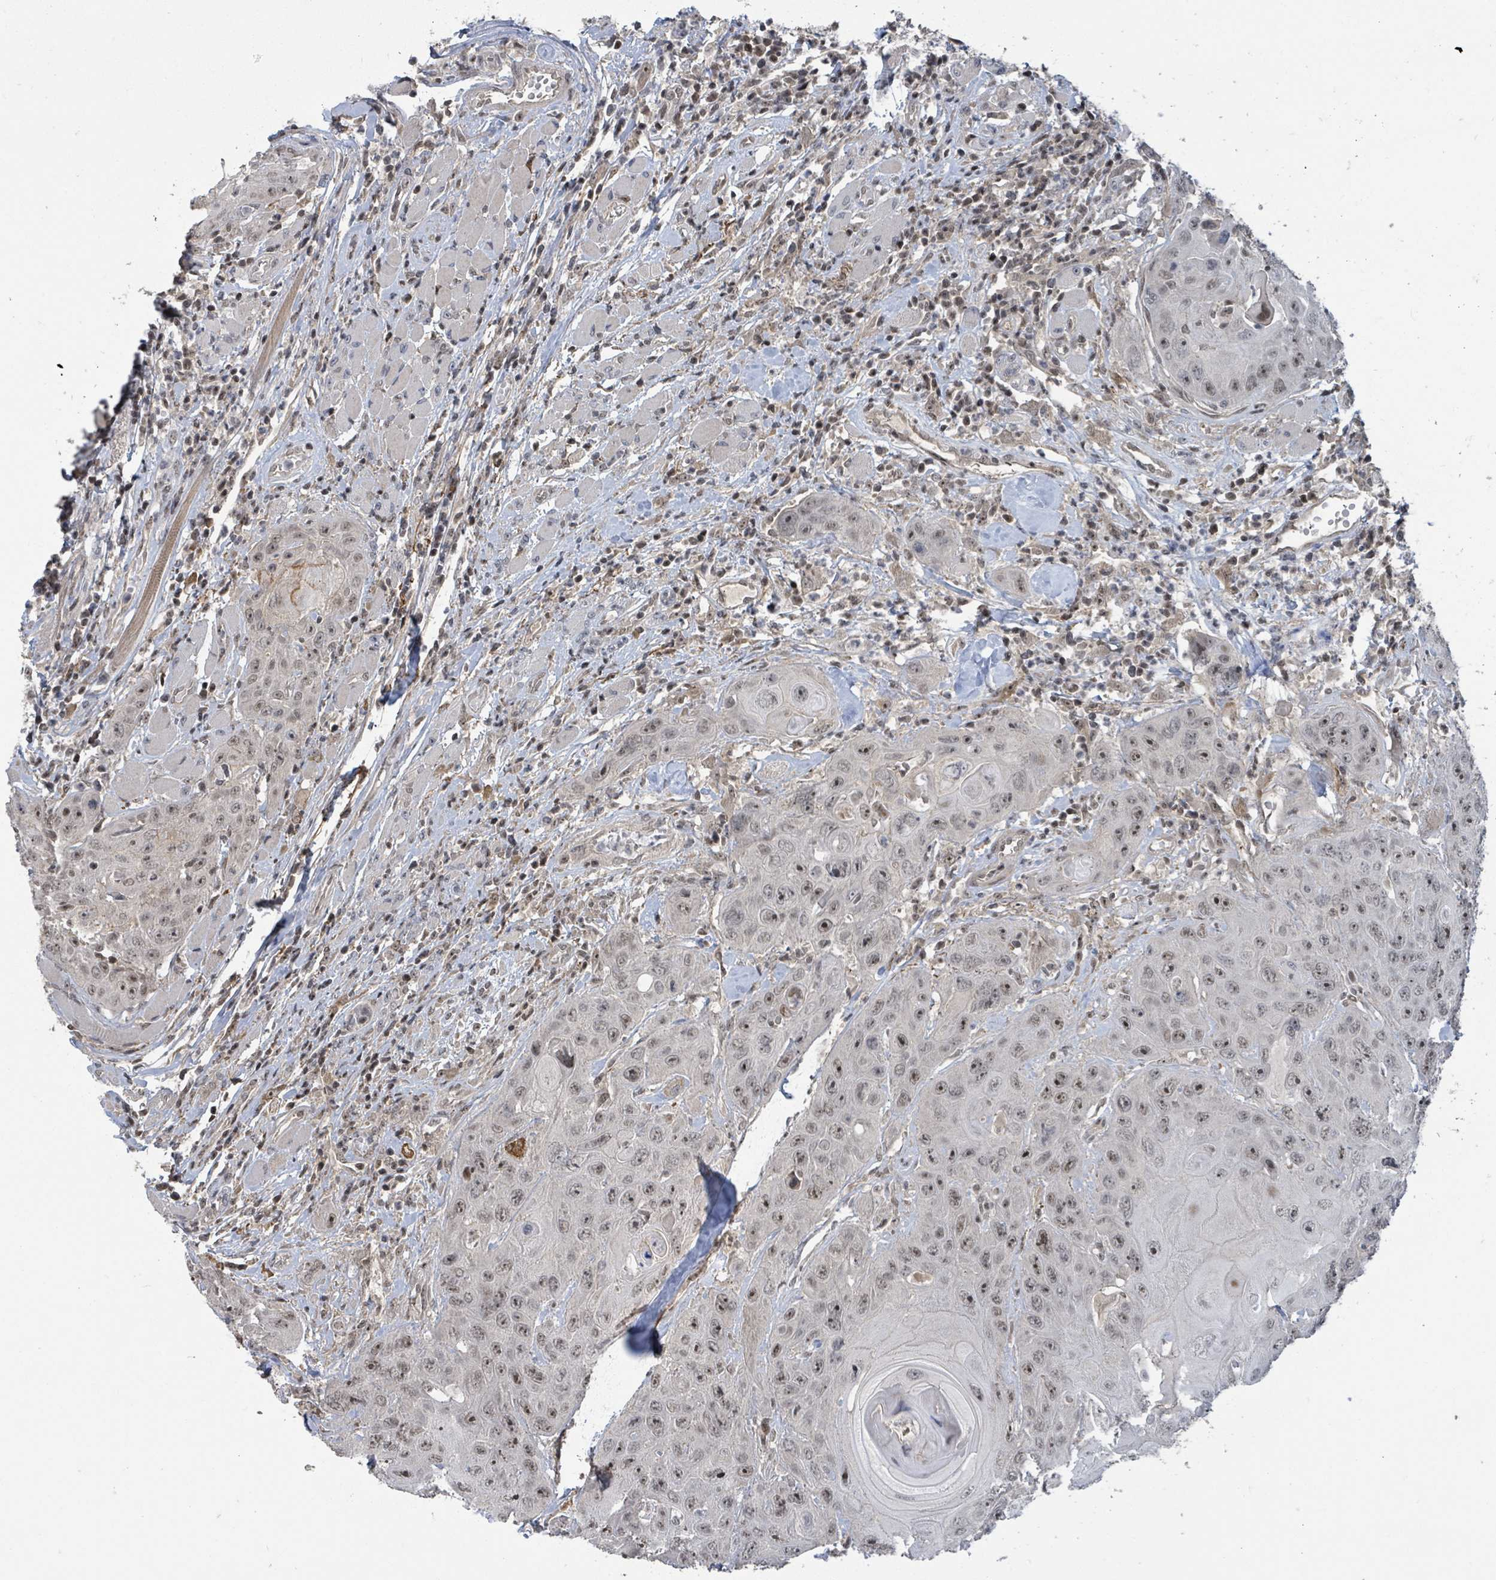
{"staining": {"intensity": "weak", "quantity": ">75%", "location": "nuclear"}, "tissue": "head and neck cancer", "cell_type": "Tumor cells", "image_type": "cancer", "snomed": [{"axis": "morphology", "description": "Squamous cell carcinoma, NOS"}, {"axis": "topography", "description": "Head-Neck"}], "caption": "Weak nuclear staining for a protein is present in approximately >75% of tumor cells of head and neck cancer using IHC.", "gene": "ZBTB14", "patient": {"sex": "female", "age": 59}}